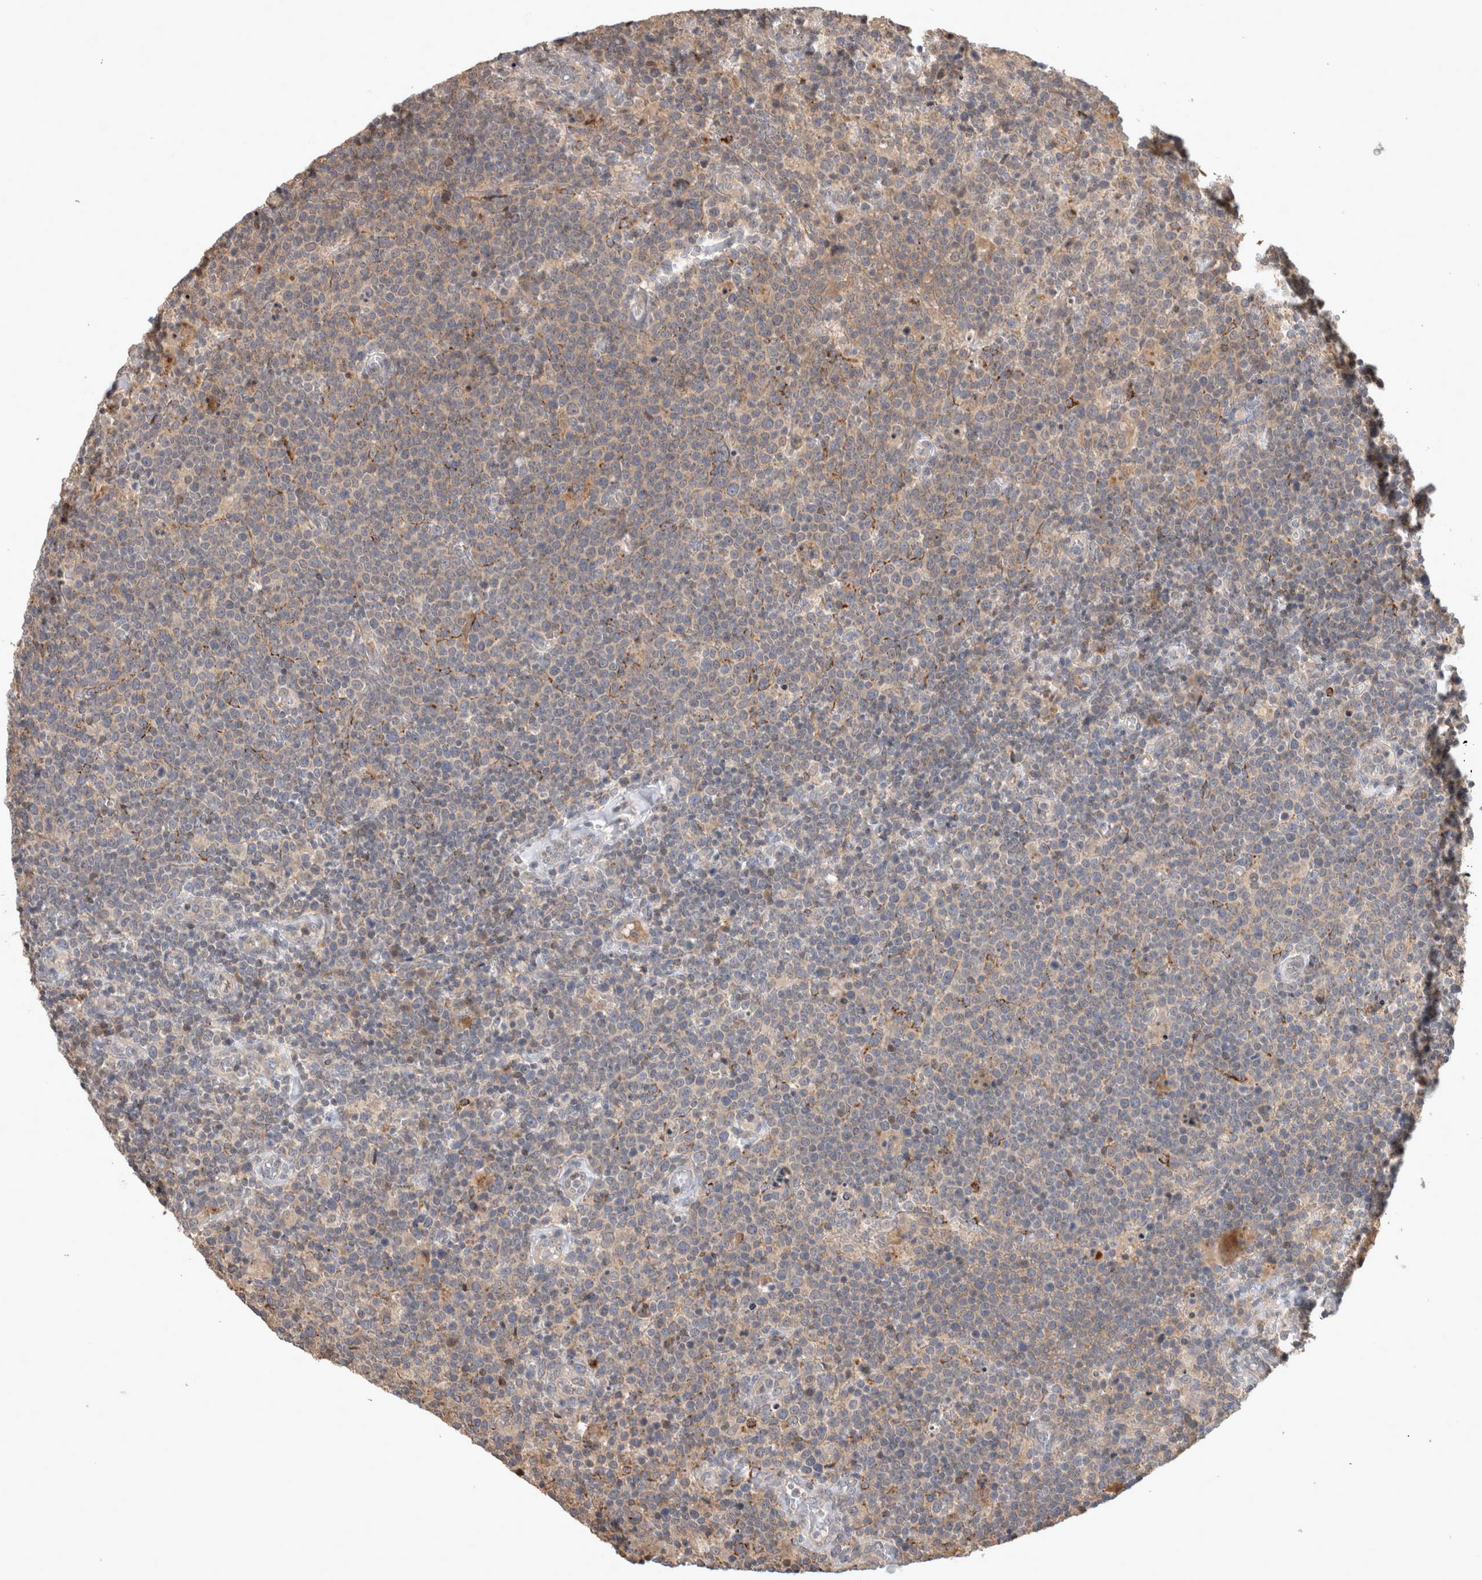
{"staining": {"intensity": "weak", "quantity": "25%-75%", "location": "cytoplasmic/membranous"}, "tissue": "lymphoma", "cell_type": "Tumor cells", "image_type": "cancer", "snomed": [{"axis": "morphology", "description": "Malignant lymphoma, non-Hodgkin's type, High grade"}, {"axis": "topography", "description": "Lymph node"}], "caption": "Approximately 25%-75% of tumor cells in human lymphoma reveal weak cytoplasmic/membranous protein expression as visualized by brown immunohistochemical staining.", "gene": "SERAC1", "patient": {"sex": "male", "age": 61}}